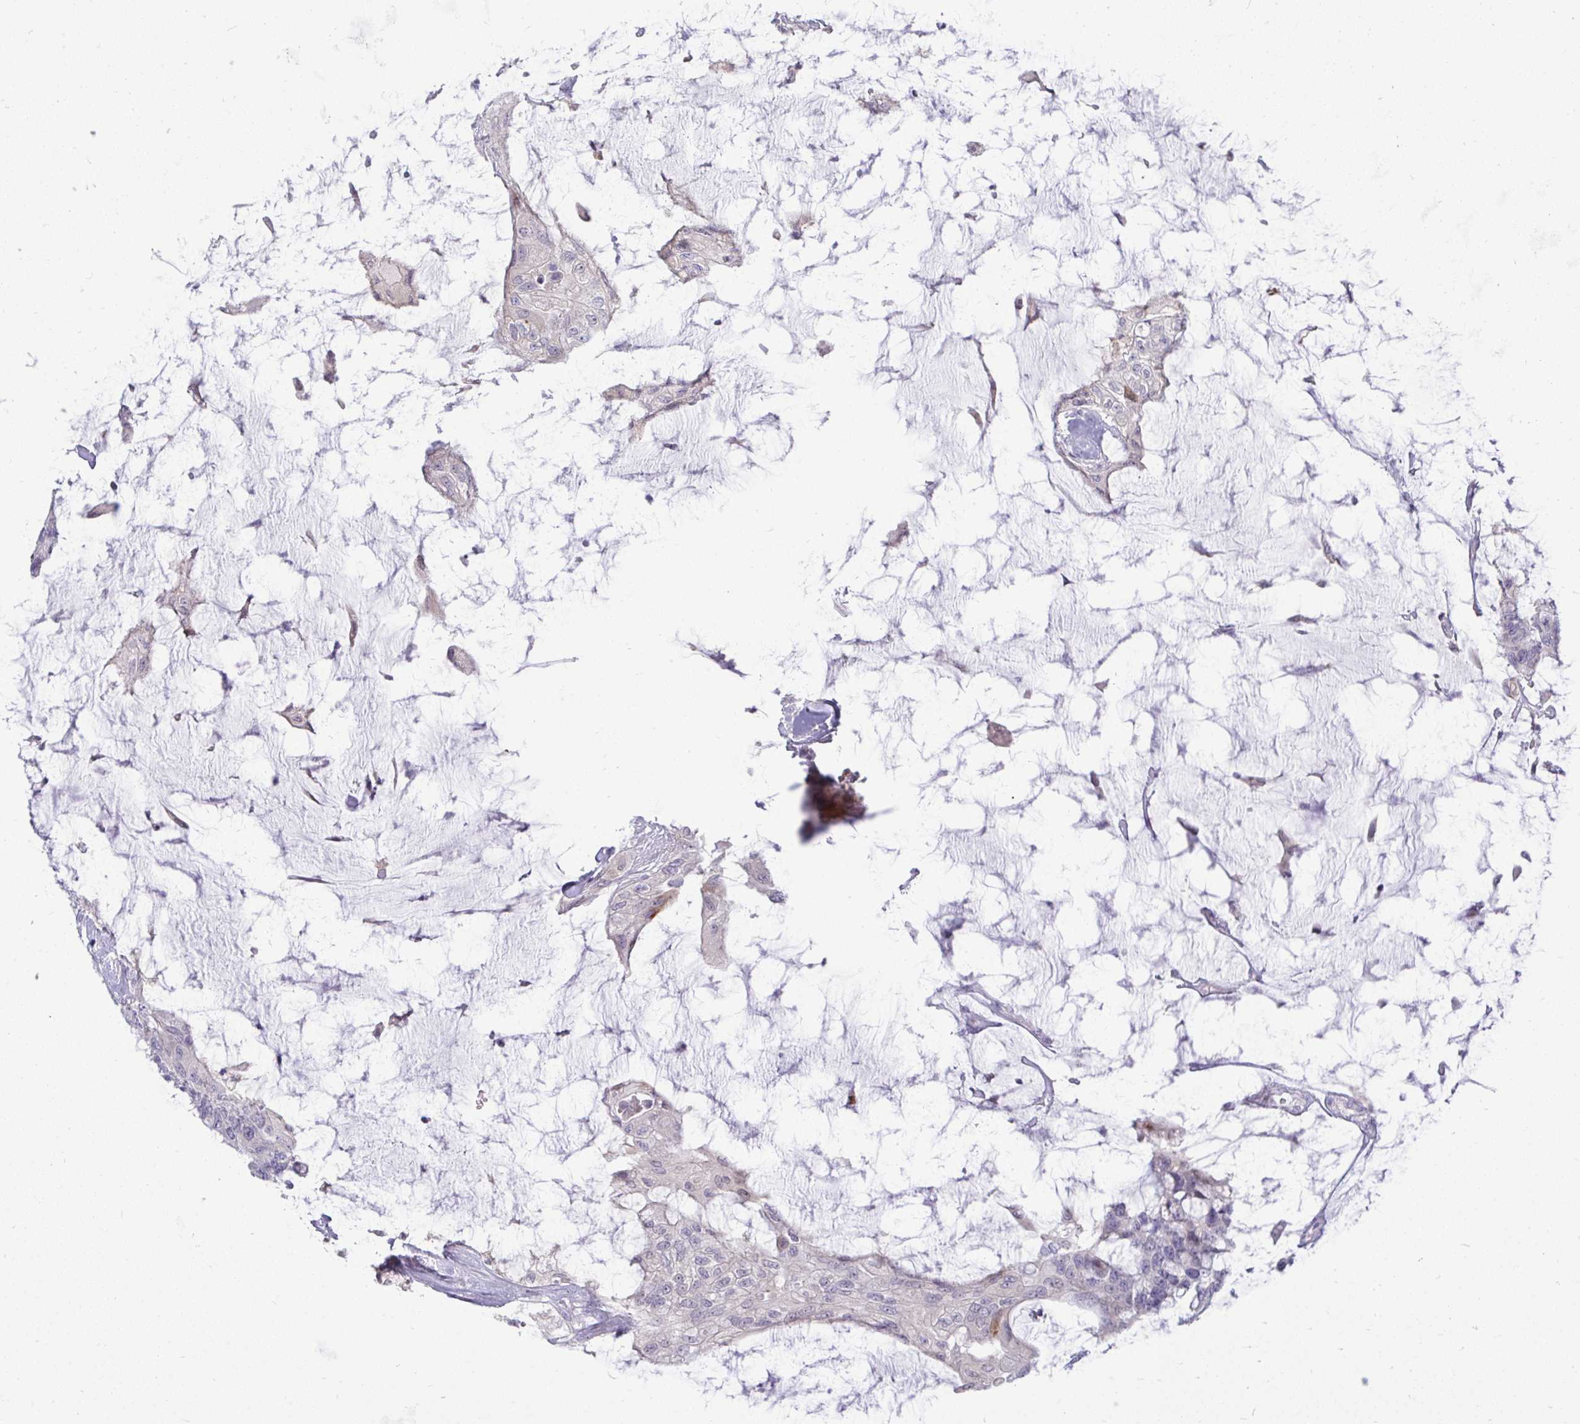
{"staining": {"intensity": "negative", "quantity": "none", "location": "none"}, "tissue": "colorectal cancer", "cell_type": "Tumor cells", "image_type": "cancer", "snomed": [{"axis": "morphology", "description": "Adenocarcinoma, NOS"}, {"axis": "topography", "description": "Rectum"}], "caption": "Tumor cells show no significant positivity in colorectal adenocarcinoma.", "gene": "EPOP", "patient": {"sex": "female", "age": 59}}